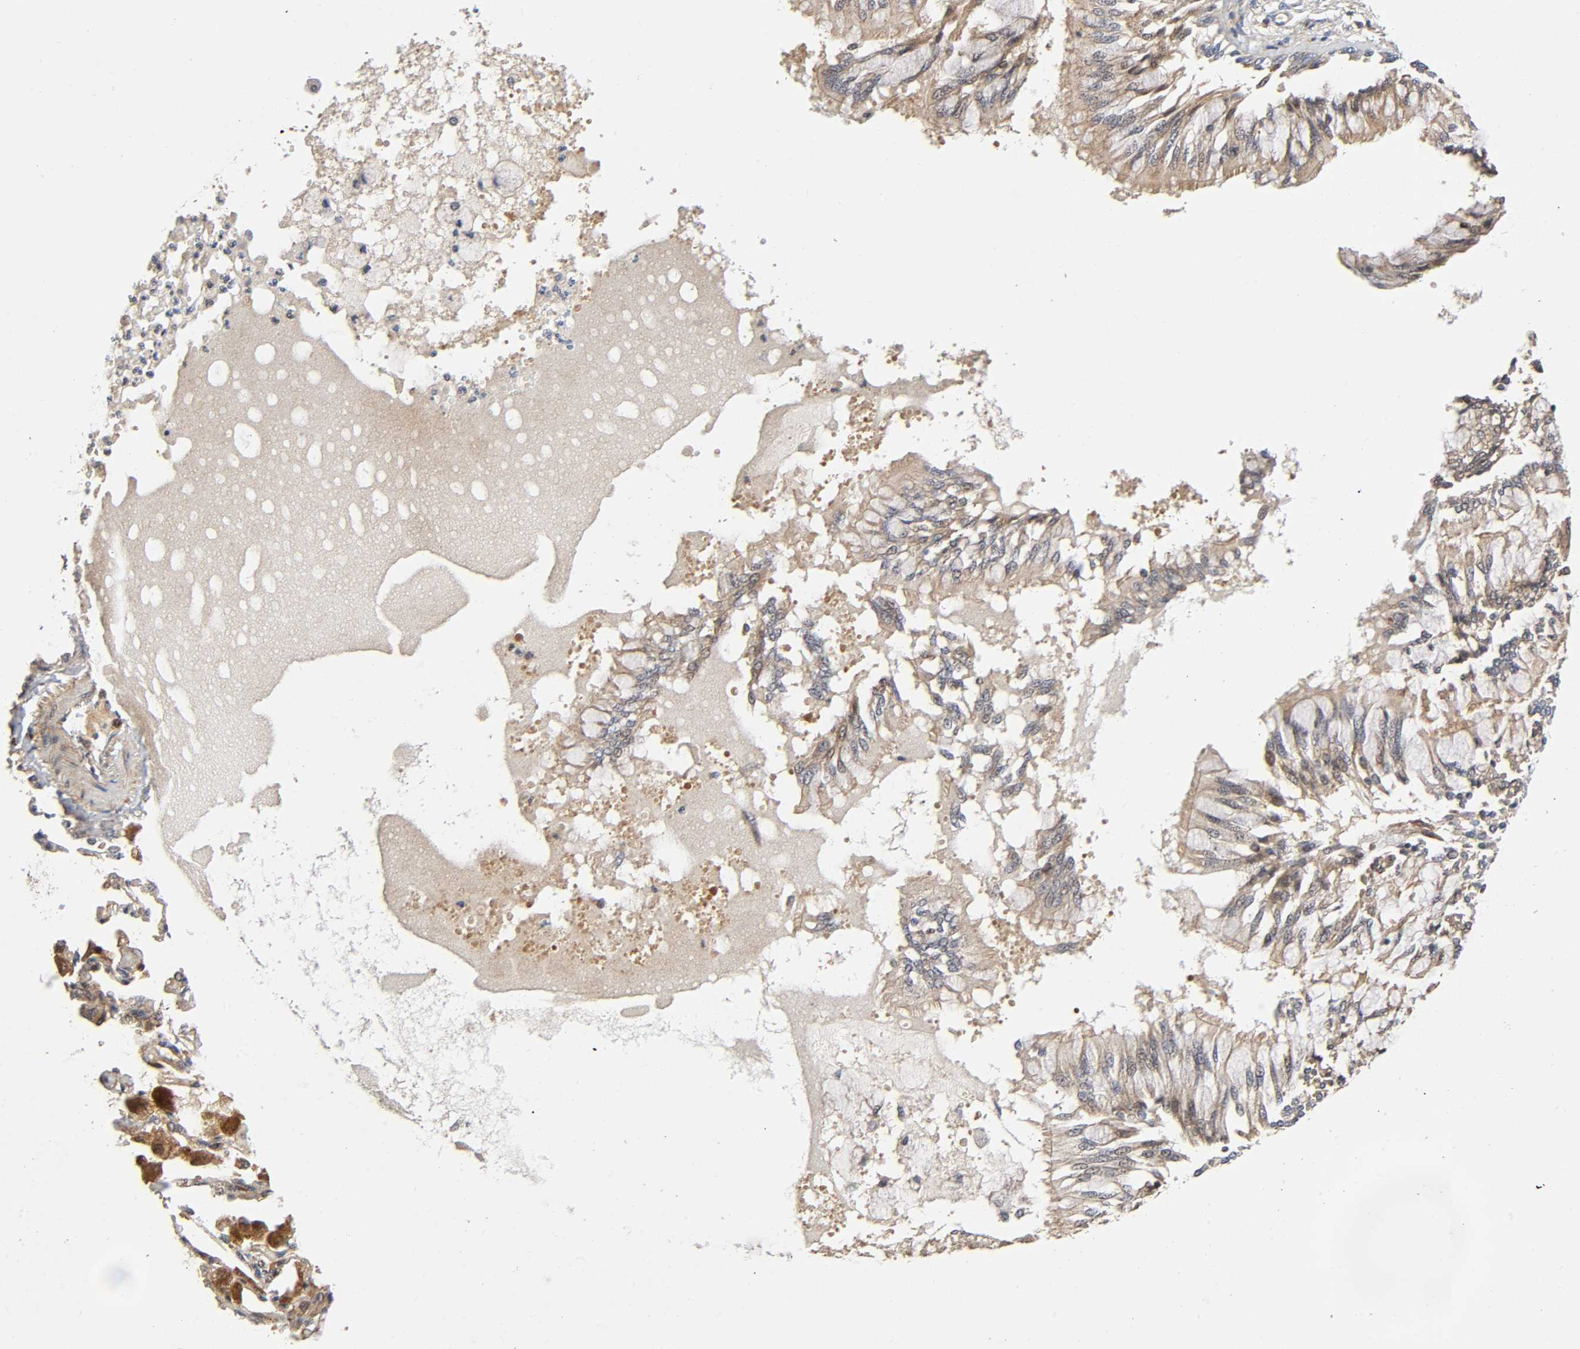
{"staining": {"intensity": "moderate", "quantity": ">75%", "location": "cytoplasmic/membranous"}, "tissue": "bronchus", "cell_type": "Respiratory epithelial cells", "image_type": "normal", "snomed": [{"axis": "morphology", "description": "Normal tissue, NOS"}, {"axis": "topography", "description": "Cartilage tissue"}, {"axis": "topography", "description": "Bronchus"}, {"axis": "topography", "description": "Lung"}, {"axis": "topography", "description": "Peripheral nerve tissue"}], "caption": "Immunohistochemistry (IHC) (DAB (3,3'-diaminobenzidine)) staining of benign bronchus reveals moderate cytoplasmic/membranous protein staining in approximately >75% of respiratory epithelial cells.", "gene": "CASP9", "patient": {"sex": "female", "age": 49}}